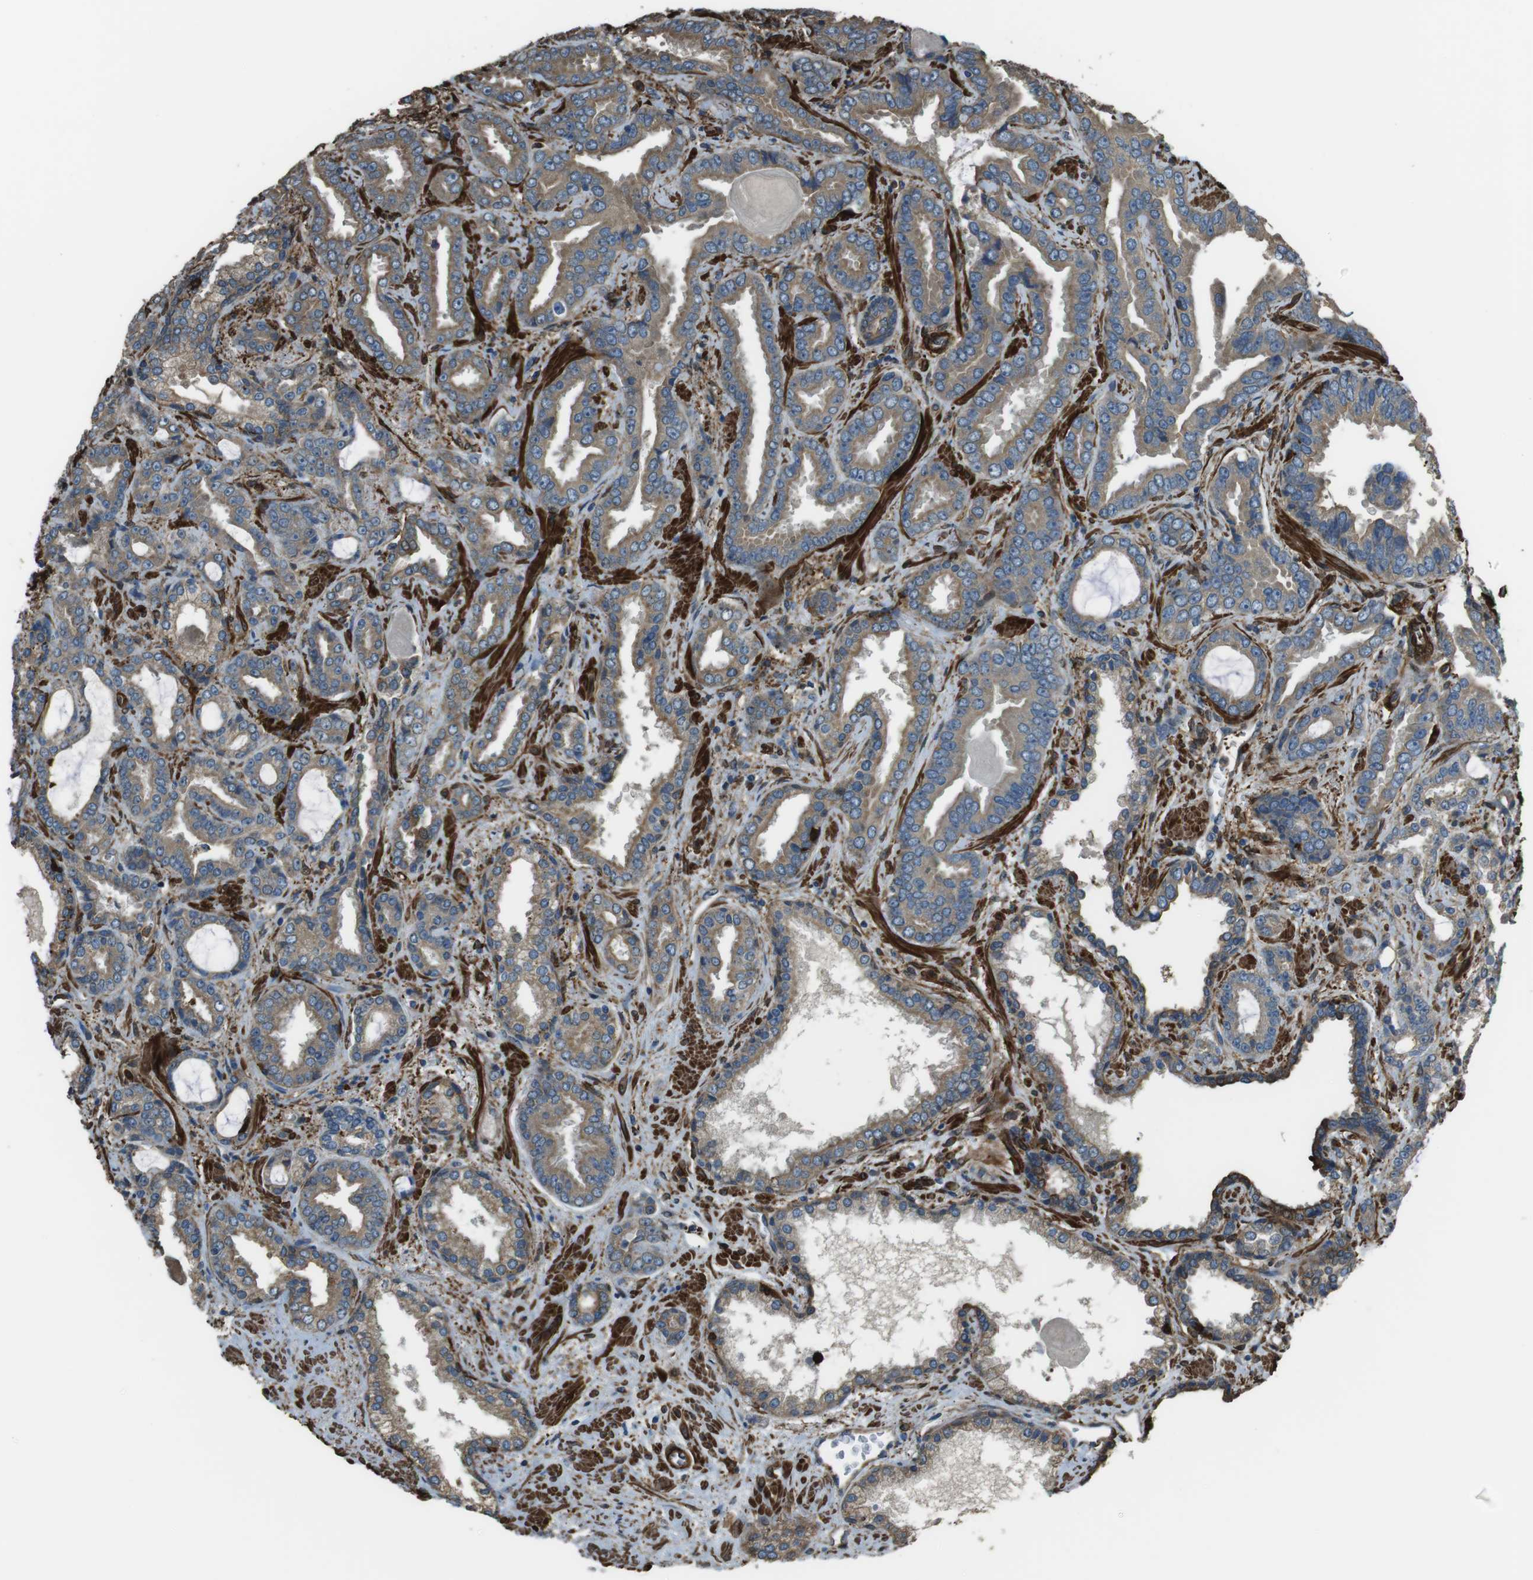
{"staining": {"intensity": "moderate", "quantity": ">75%", "location": "cytoplasmic/membranous"}, "tissue": "prostate cancer", "cell_type": "Tumor cells", "image_type": "cancer", "snomed": [{"axis": "morphology", "description": "Adenocarcinoma, Low grade"}, {"axis": "topography", "description": "Prostate"}], "caption": "Protein expression by IHC exhibits moderate cytoplasmic/membranous expression in approximately >75% of tumor cells in low-grade adenocarcinoma (prostate). (Brightfield microscopy of DAB IHC at high magnification).", "gene": "SFT2D1", "patient": {"sex": "male", "age": 60}}